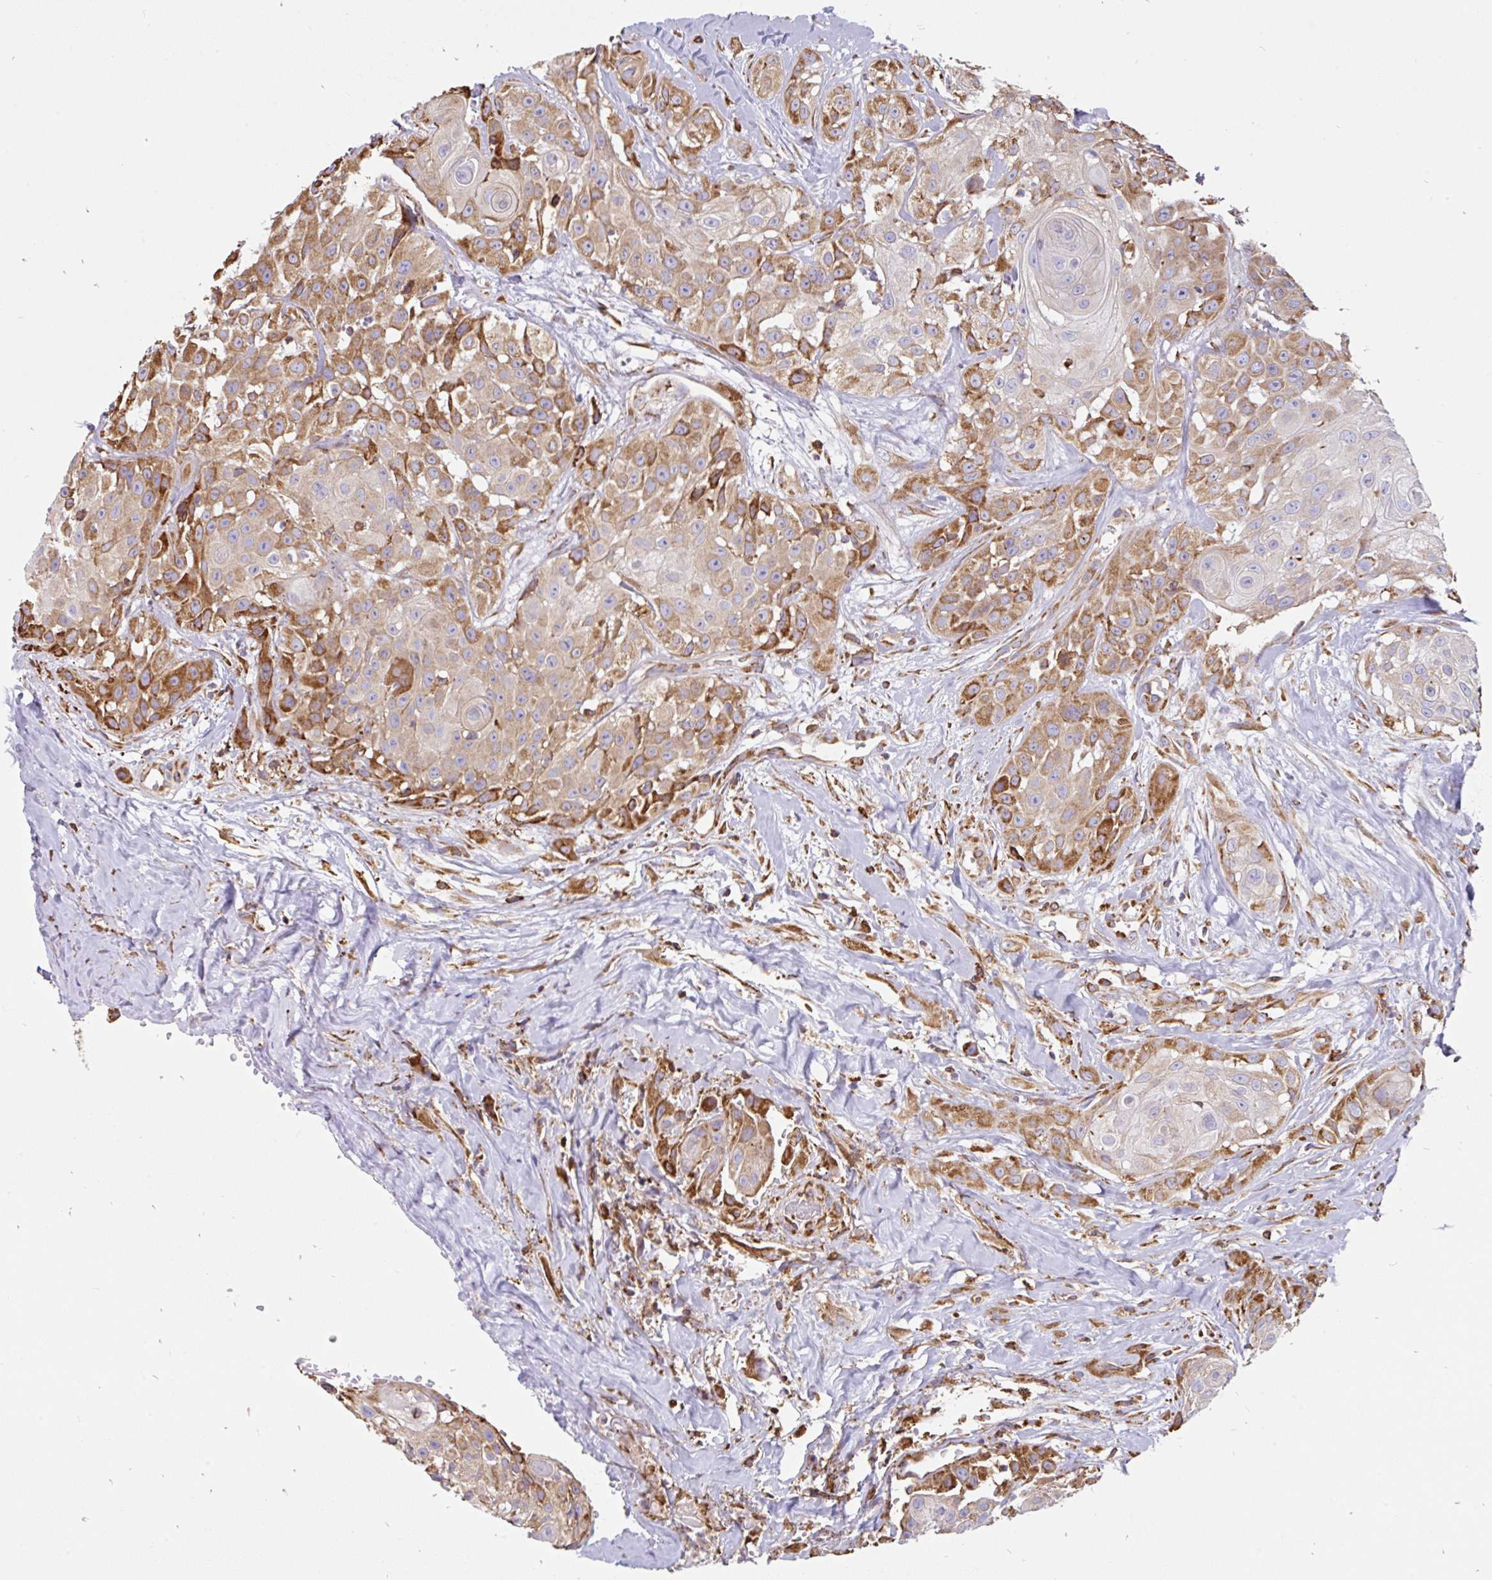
{"staining": {"intensity": "moderate", "quantity": ">75%", "location": "cytoplasmic/membranous"}, "tissue": "head and neck cancer", "cell_type": "Tumor cells", "image_type": "cancer", "snomed": [{"axis": "morphology", "description": "Squamous cell carcinoma, NOS"}, {"axis": "topography", "description": "Head-Neck"}], "caption": "There is medium levels of moderate cytoplasmic/membranous staining in tumor cells of head and neck squamous cell carcinoma, as demonstrated by immunohistochemical staining (brown color).", "gene": "EML5", "patient": {"sex": "male", "age": 83}}